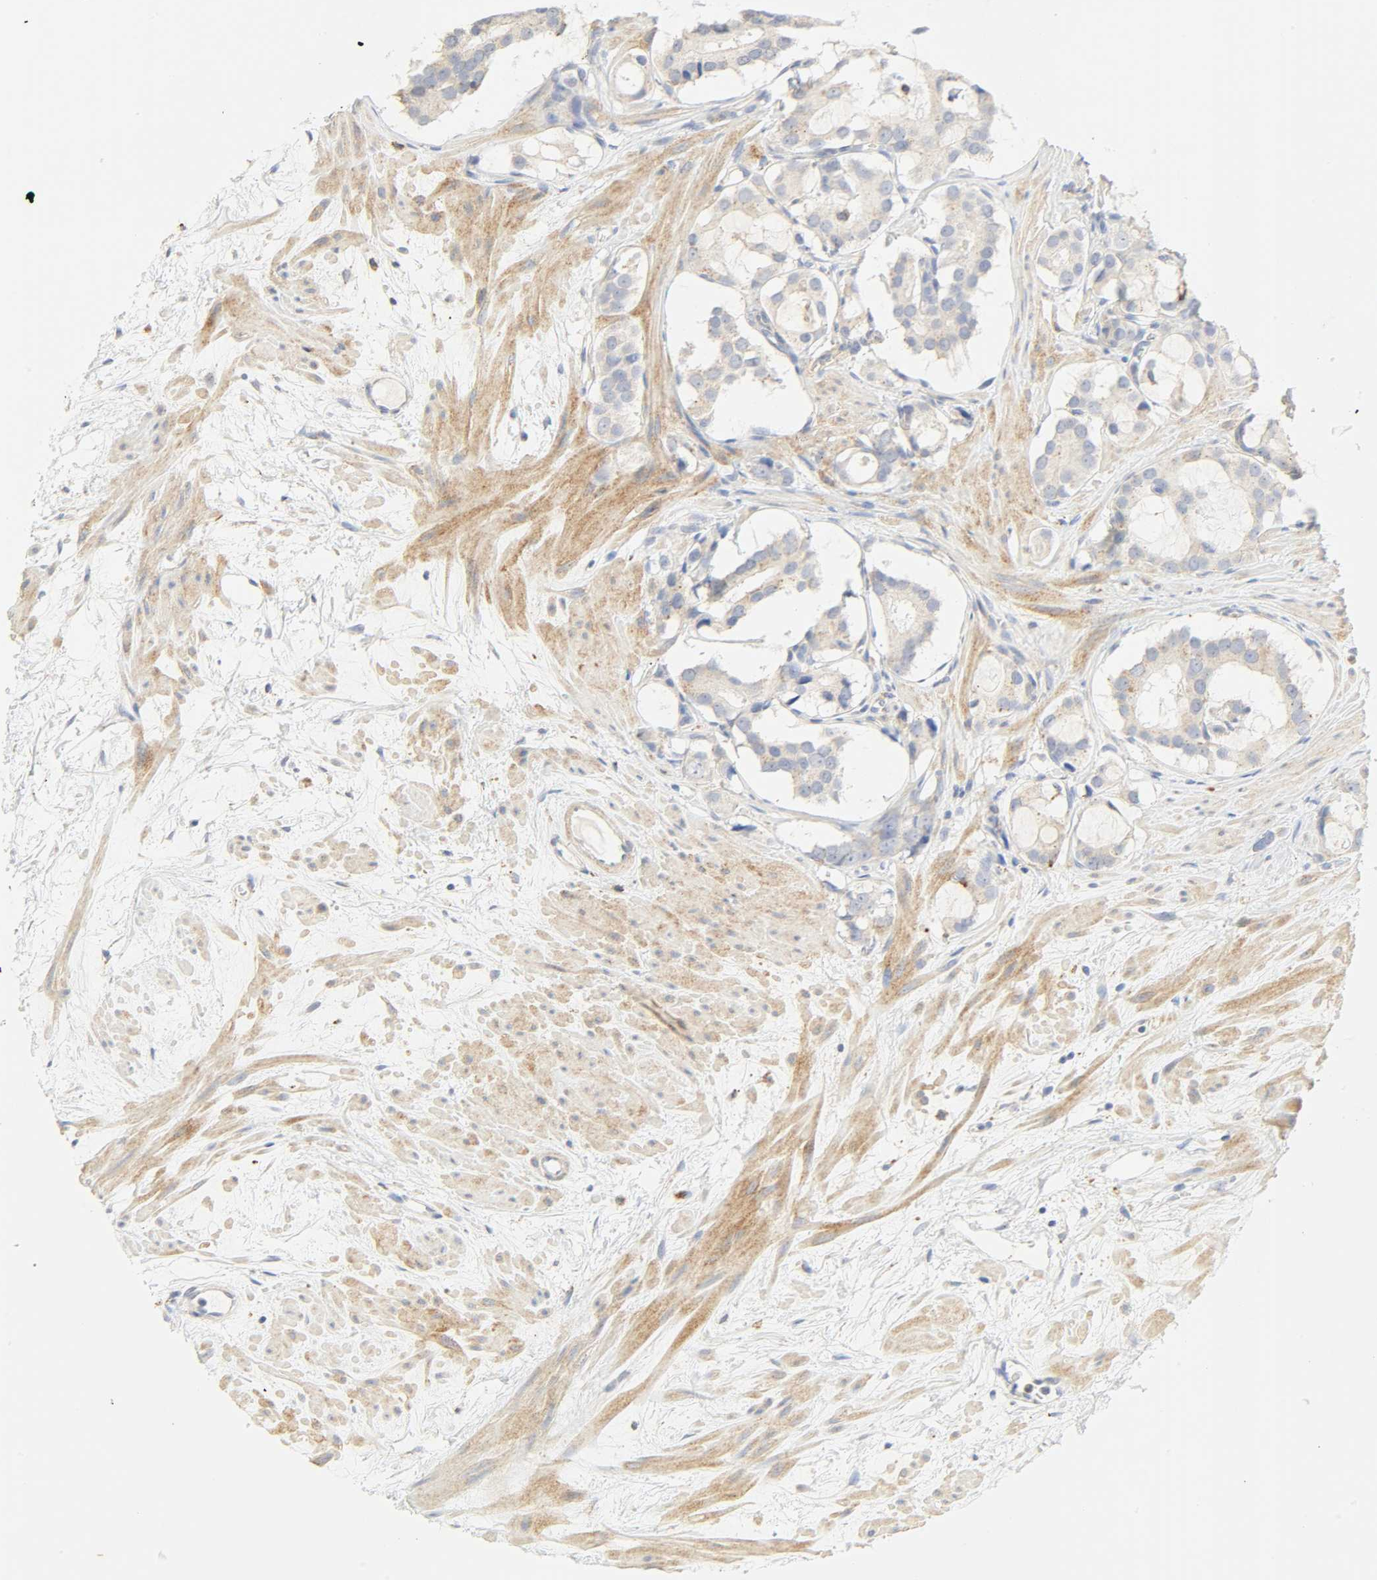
{"staining": {"intensity": "weak", "quantity": "25%-75%", "location": "cytoplasmic/membranous"}, "tissue": "prostate cancer", "cell_type": "Tumor cells", "image_type": "cancer", "snomed": [{"axis": "morphology", "description": "Adenocarcinoma, Low grade"}, {"axis": "topography", "description": "Prostate"}], "caption": "DAB immunohistochemical staining of human prostate cancer demonstrates weak cytoplasmic/membranous protein staining in approximately 25%-75% of tumor cells.", "gene": "CAMK2A", "patient": {"sex": "male", "age": 57}}